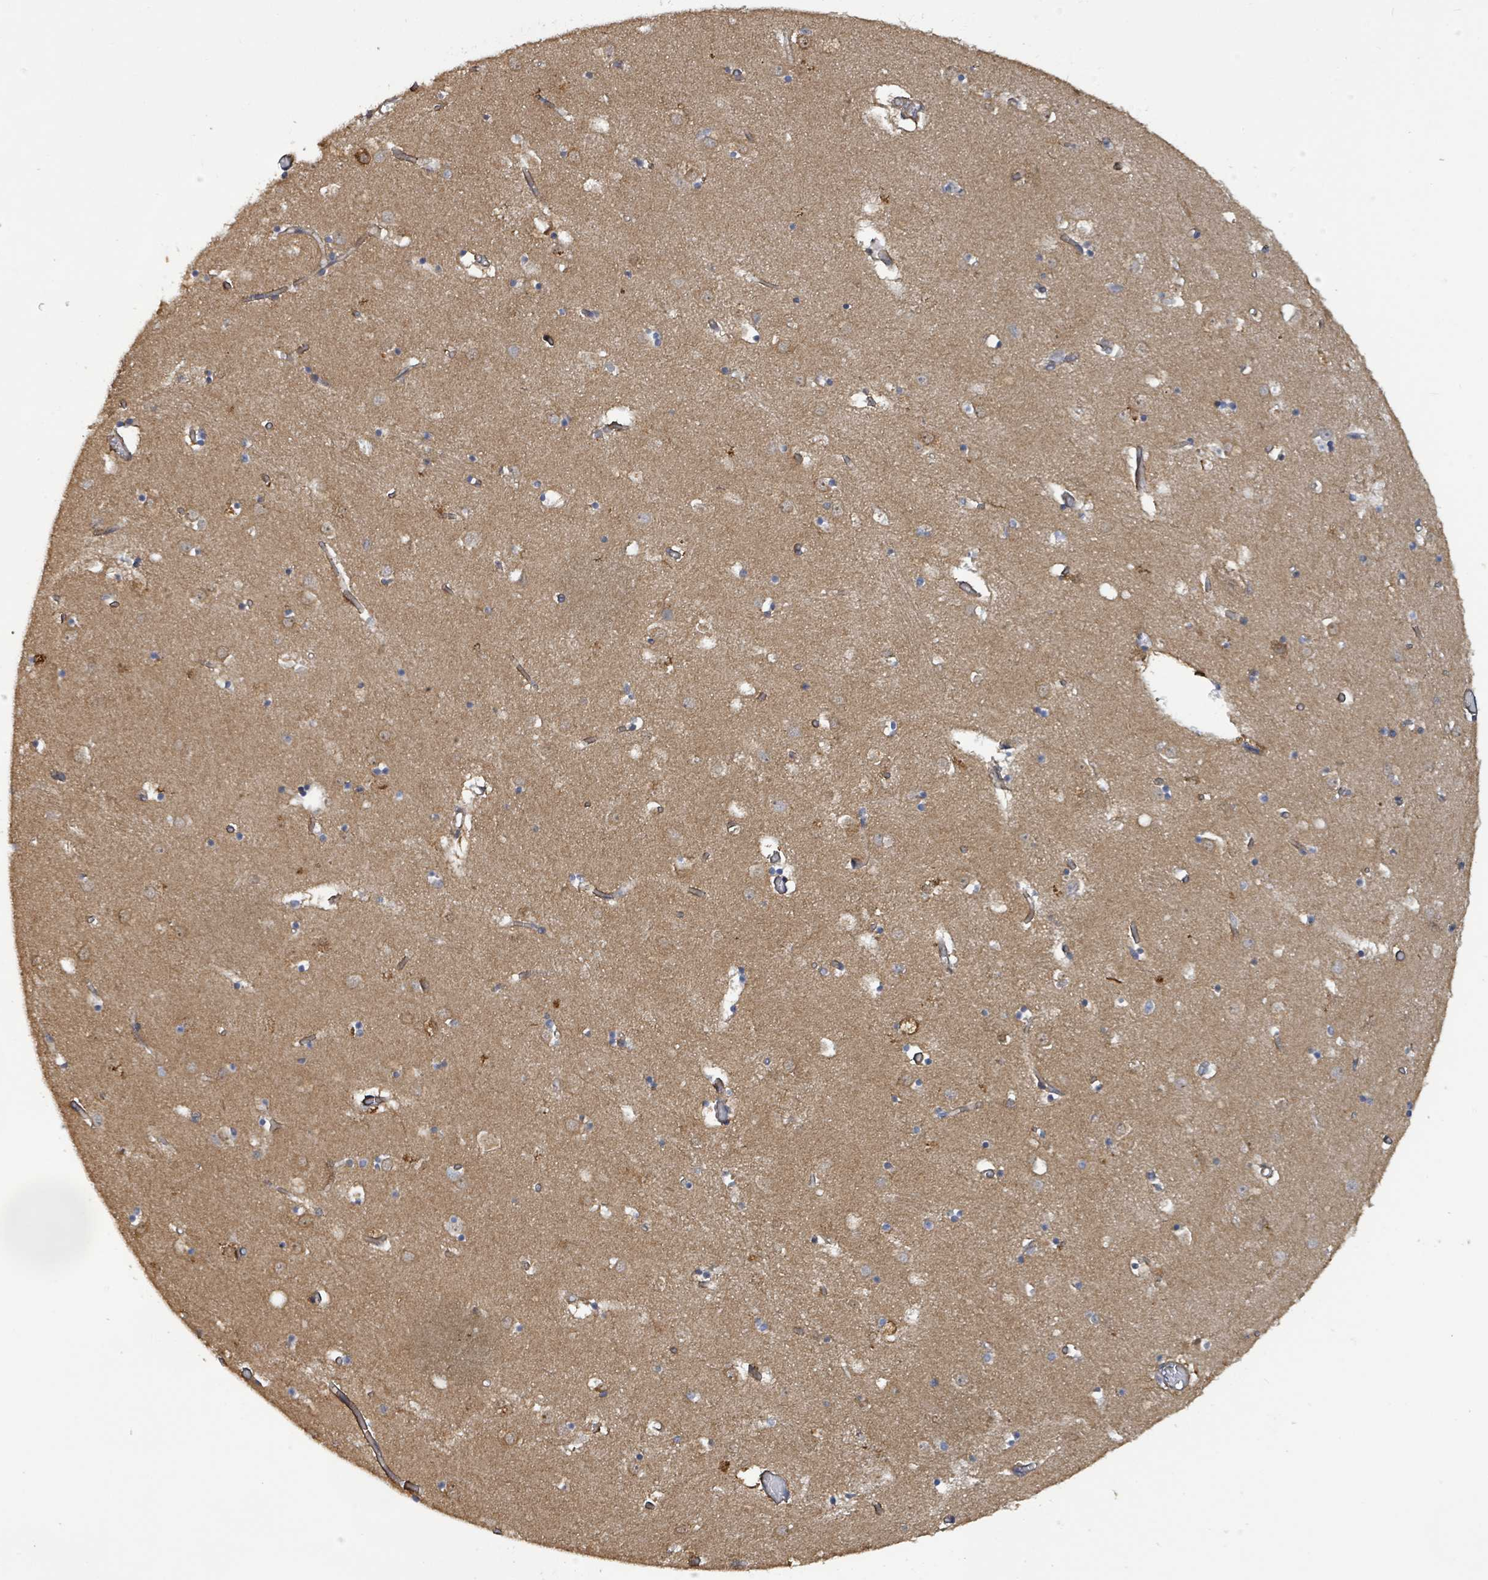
{"staining": {"intensity": "weak", "quantity": "25%-75%", "location": "cytoplasmic/membranous"}, "tissue": "caudate", "cell_type": "Glial cells", "image_type": "normal", "snomed": [{"axis": "morphology", "description": "Normal tissue, NOS"}, {"axis": "topography", "description": "Lateral ventricle wall"}], "caption": "A photomicrograph of caudate stained for a protein displays weak cytoplasmic/membranous brown staining in glial cells.", "gene": "KBTBD11", "patient": {"sex": "male", "age": 70}}